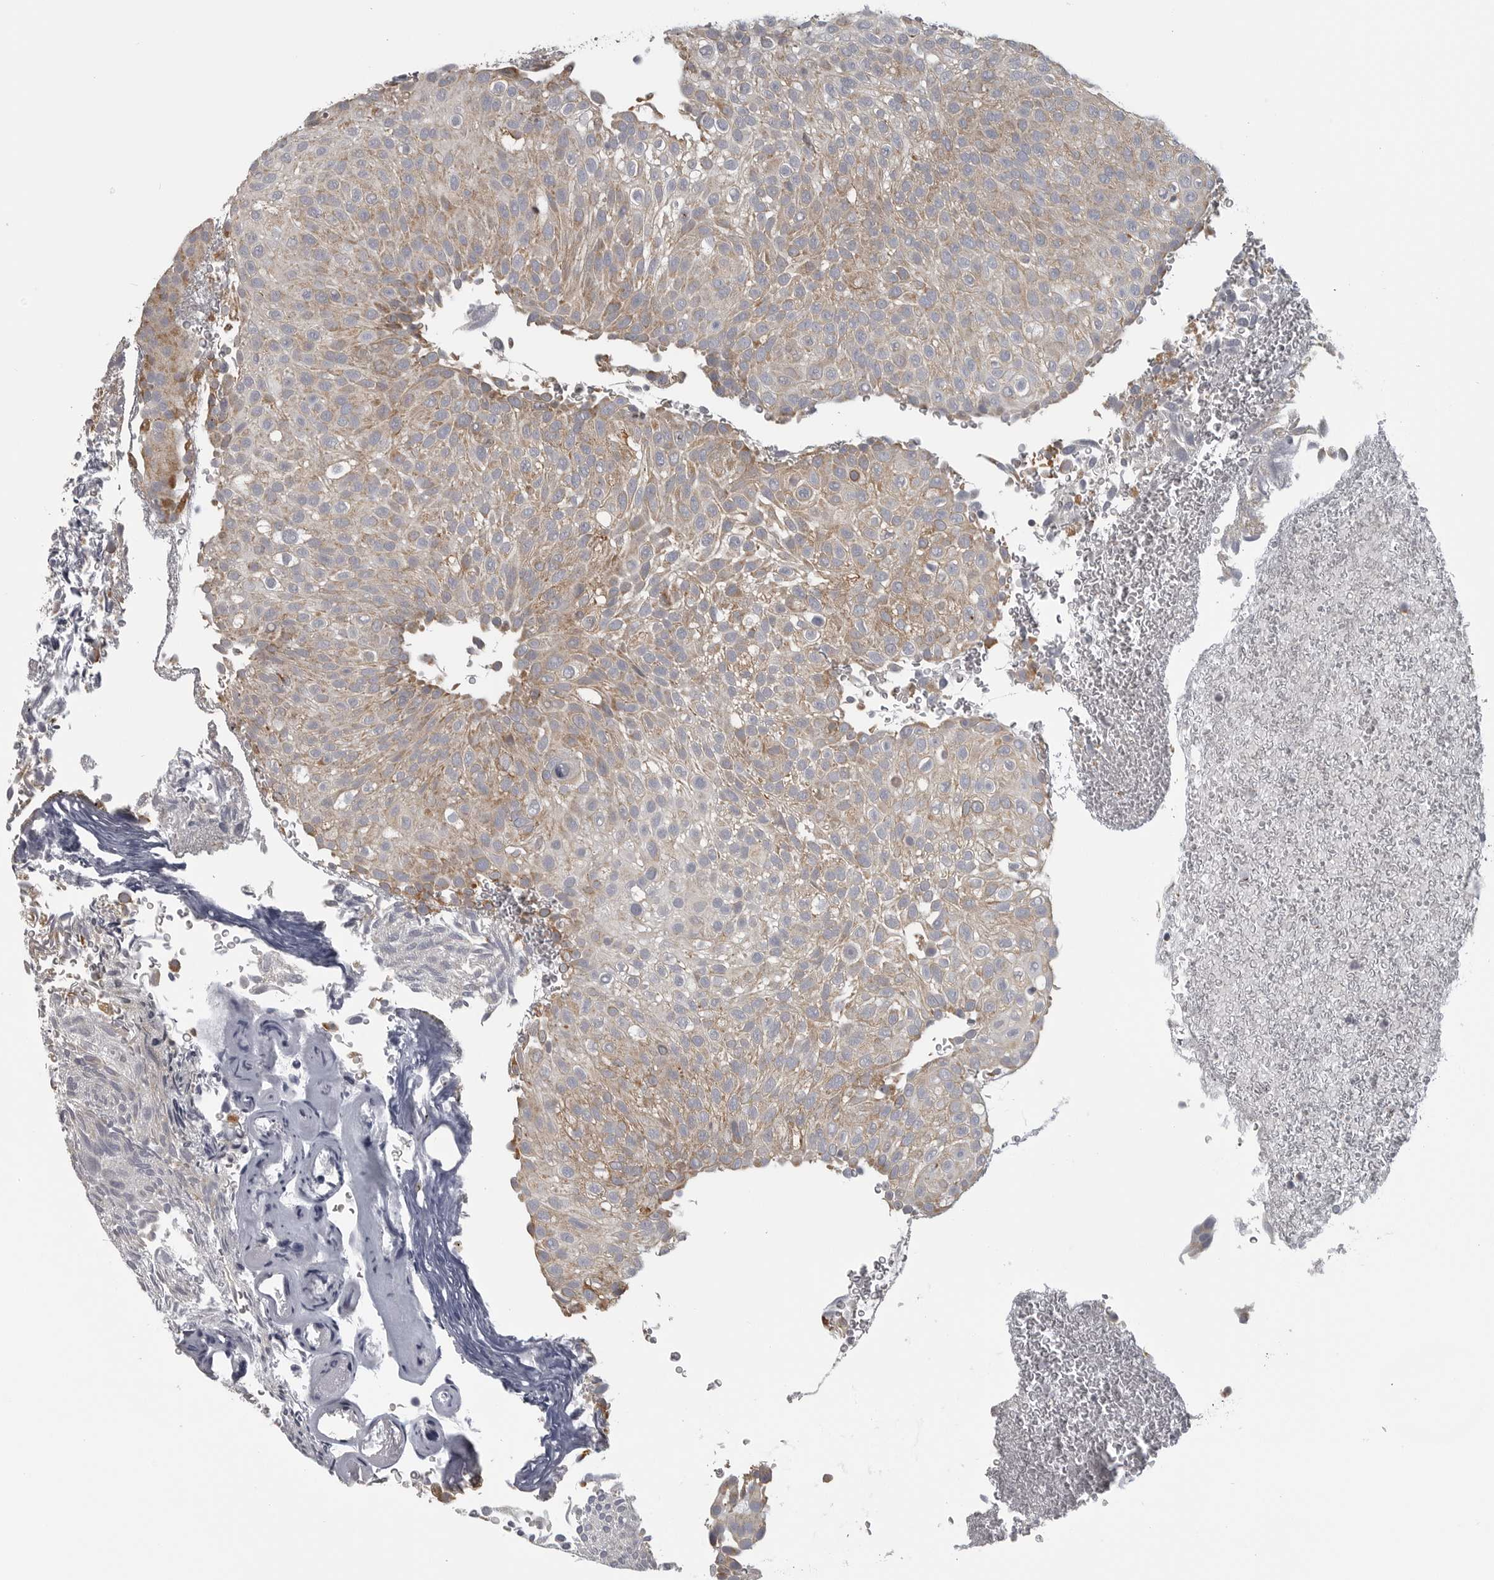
{"staining": {"intensity": "weak", "quantity": "25%-75%", "location": "cytoplasmic/membranous"}, "tissue": "urothelial cancer", "cell_type": "Tumor cells", "image_type": "cancer", "snomed": [{"axis": "morphology", "description": "Urothelial carcinoma, Low grade"}, {"axis": "topography", "description": "Urinary bladder"}], "caption": "Human low-grade urothelial carcinoma stained for a protein (brown) displays weak cytoplasmic/membranous positive expression in approximately 25%-75% of tumor cells.", "gene": "RXFP3", "patient": {"sex": "male", "age": 78}}